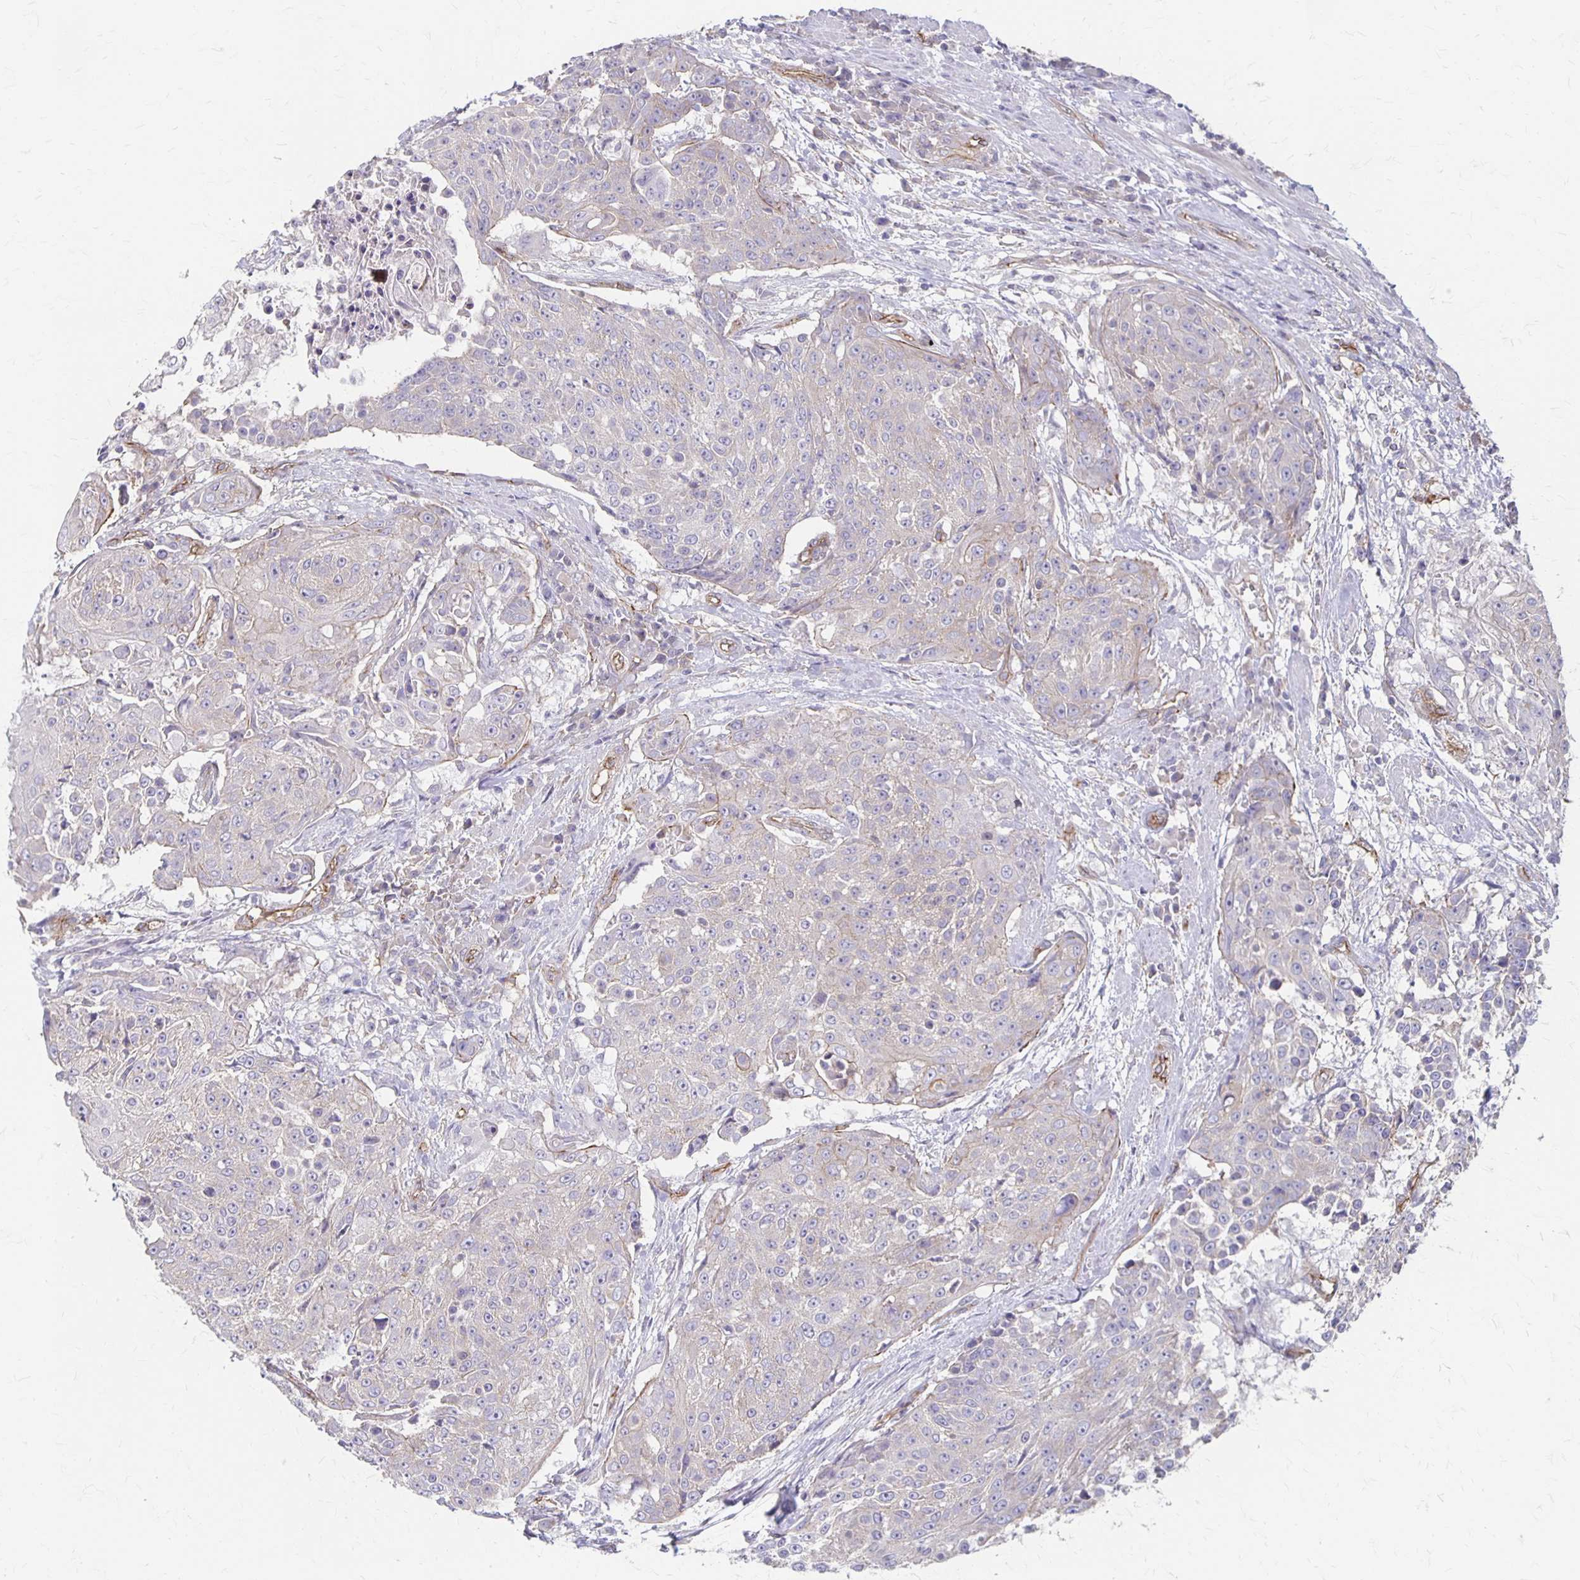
{"staining": {"intensity": "negative", "quantity": "none", "location": "none"}, "tissue": "urothelial cancer", "cell_type": "Tumor cells", "image_type": "cancer", "snomed": [{"axis": "morphology", "description": "Urothelial carcinoma, High grade"}, {"axis": "topography", "description": "Urinary bladder"}], "caption": "A micrograph of human high-grade urothelial carcinoma is negative for staining in tumor cells. (Immunohistochemistry, brightfield microscopy, high magnification).", "gene": "PPP1R3E", "patient": {"sex": "female", "age": 63}}